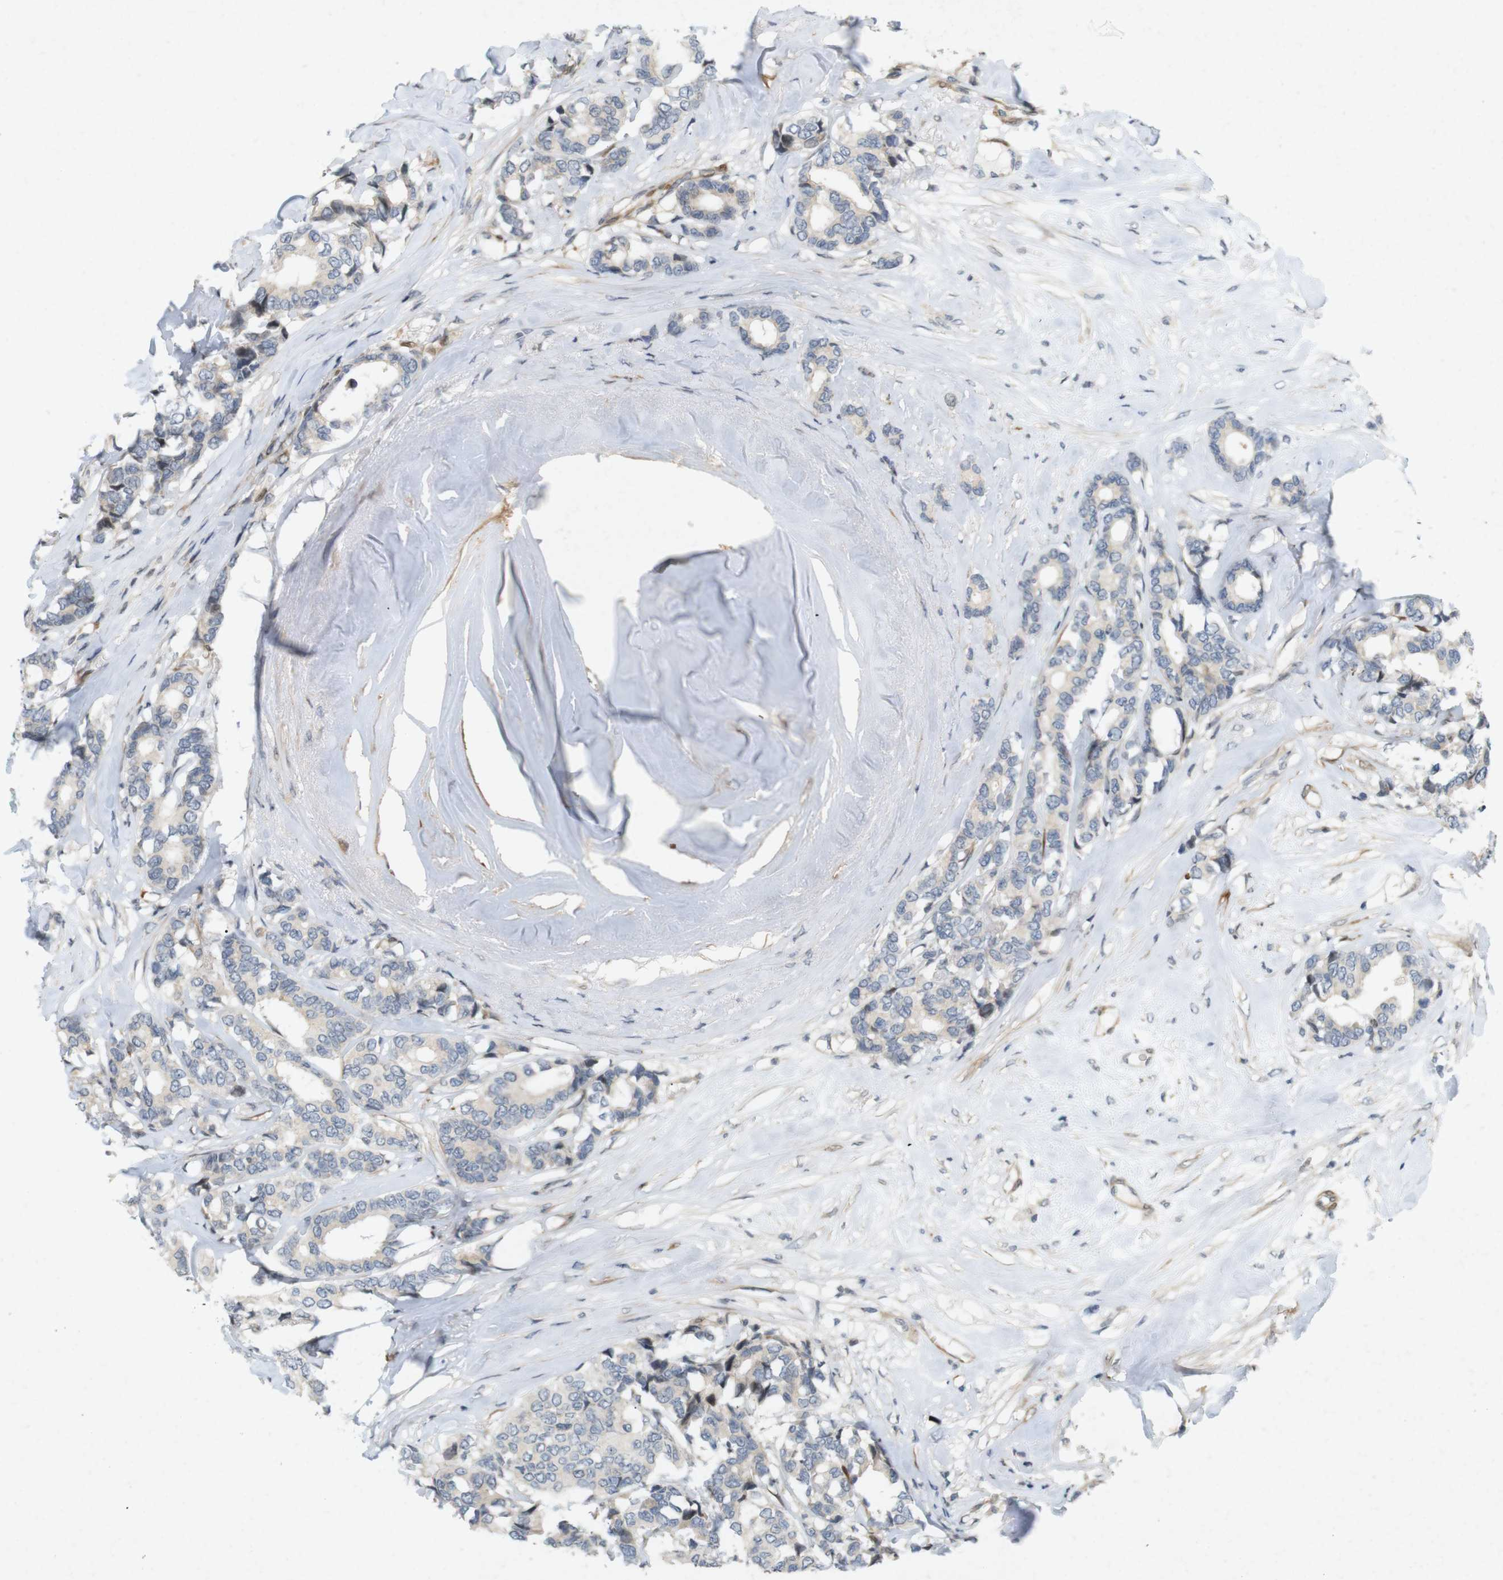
{"staining": {"intensity": "negative", "quantity": "none", "location": "none"}, "tissue": "breast cancer", "cell_type": "Tumor cells", "image_type": "cancer", "snomed": [{"axis": "morphology", "description": "Duct carcinoma"}, {"axis": "topography", "description": "Breast"}], "caption": "DAB immunohistochemical staining of human infiltrating ductal carcinoma (breast) shows no significant staining in tumor cells.", "gene": "PPP1R14A", "patient": {"sex": "female", "age": 87}}